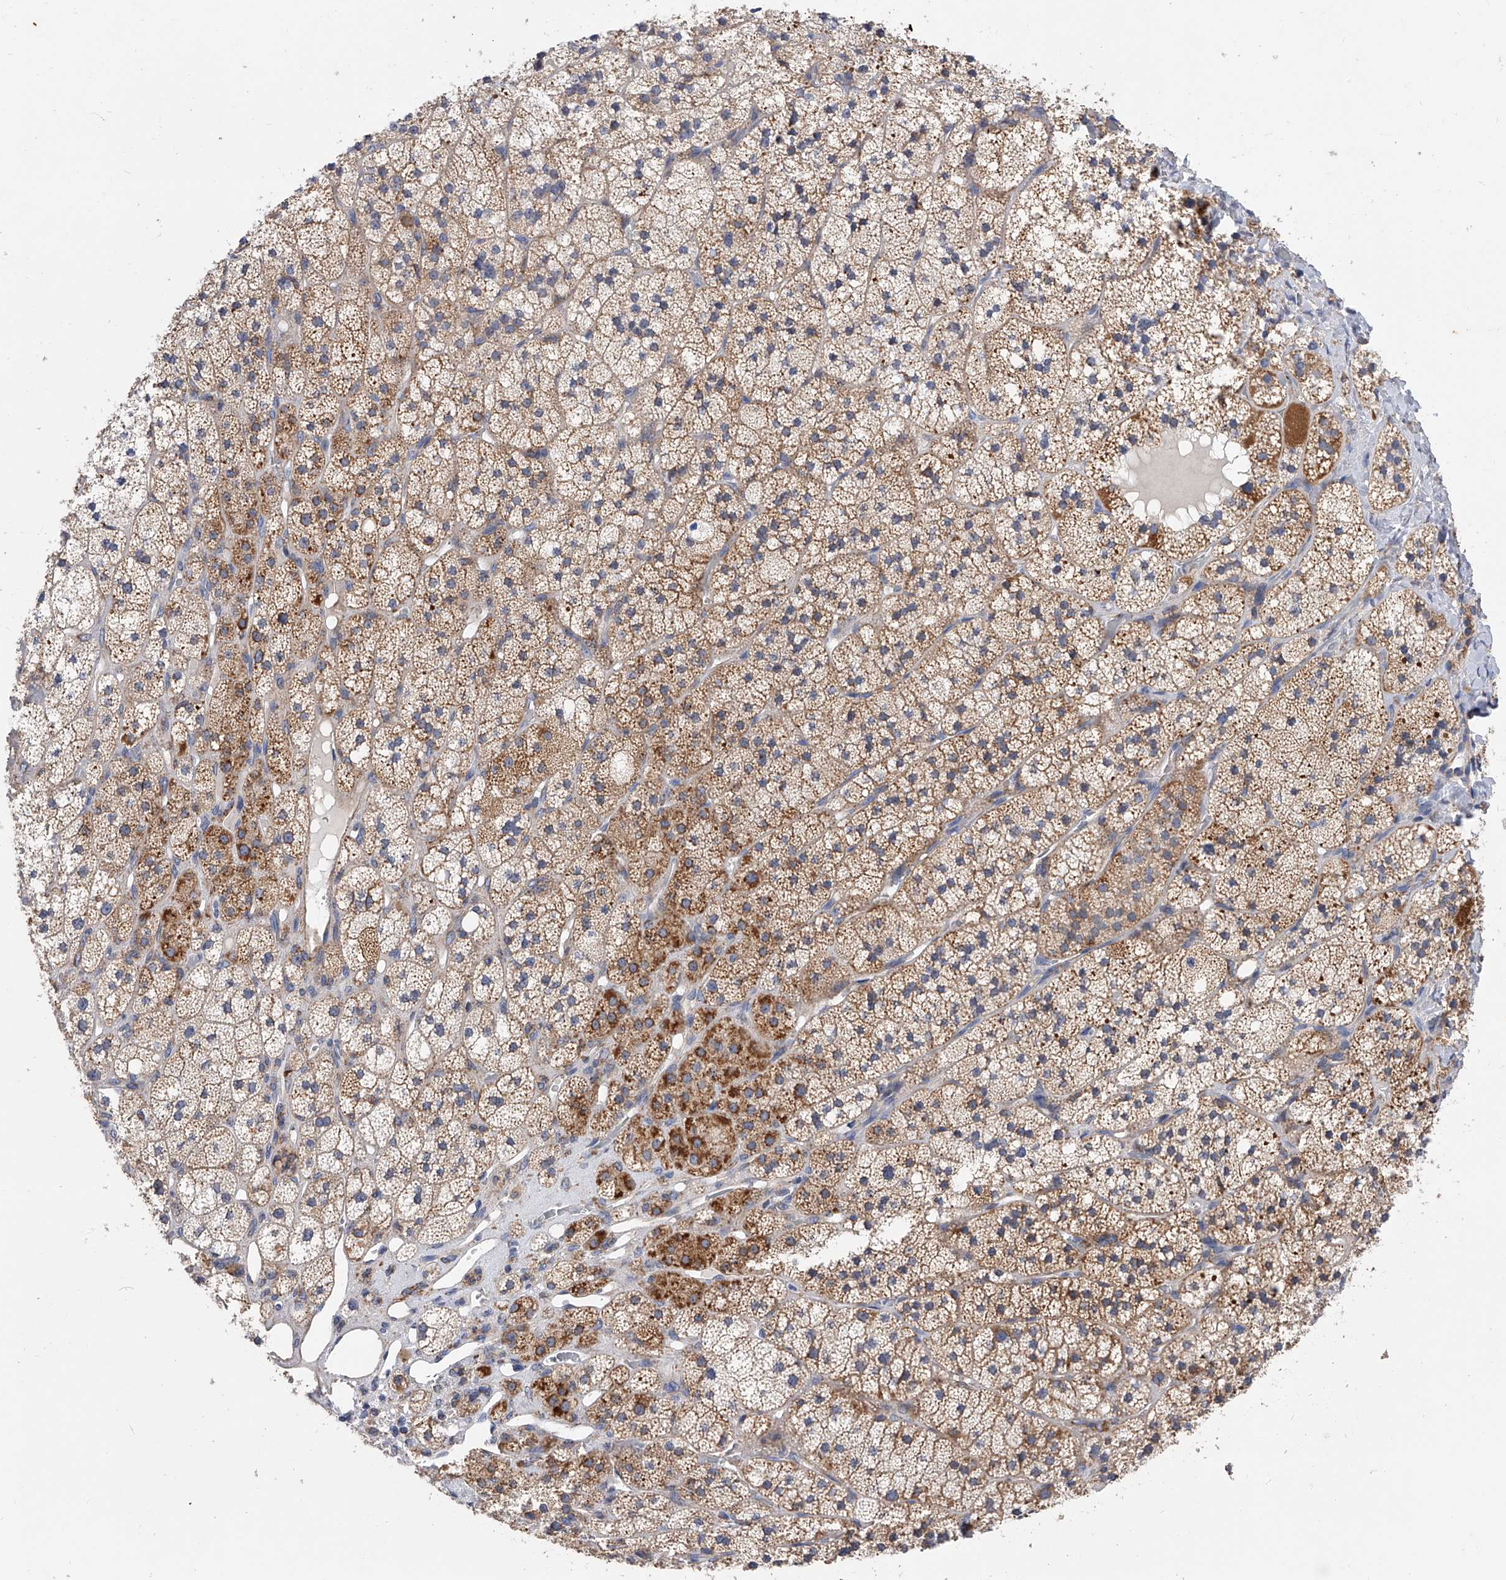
{"staining": {"intensity": "strong", "quantity": ">75%", "location": "cytoplasmic/membranous"}, "tissue": "adrenal gland", "cell_type": "Glandular cells", "image_type": "normal", "snomed": [{"axis": "morphology", "description": "Normal tissue, NOS"}, {"axis": "topography", "description": "Adrenal gland"}], "caption": "This micrograph exhibits normal adrenal gland stained with immunohistochemistry to label a protein in brown. The cytoplasmic/membranous of glandular cells show strong positivity for the protein. Nuclei are counter-stained blue.", "gene": "PDSS2", "patient": {"sex": "male", "age": 61}}